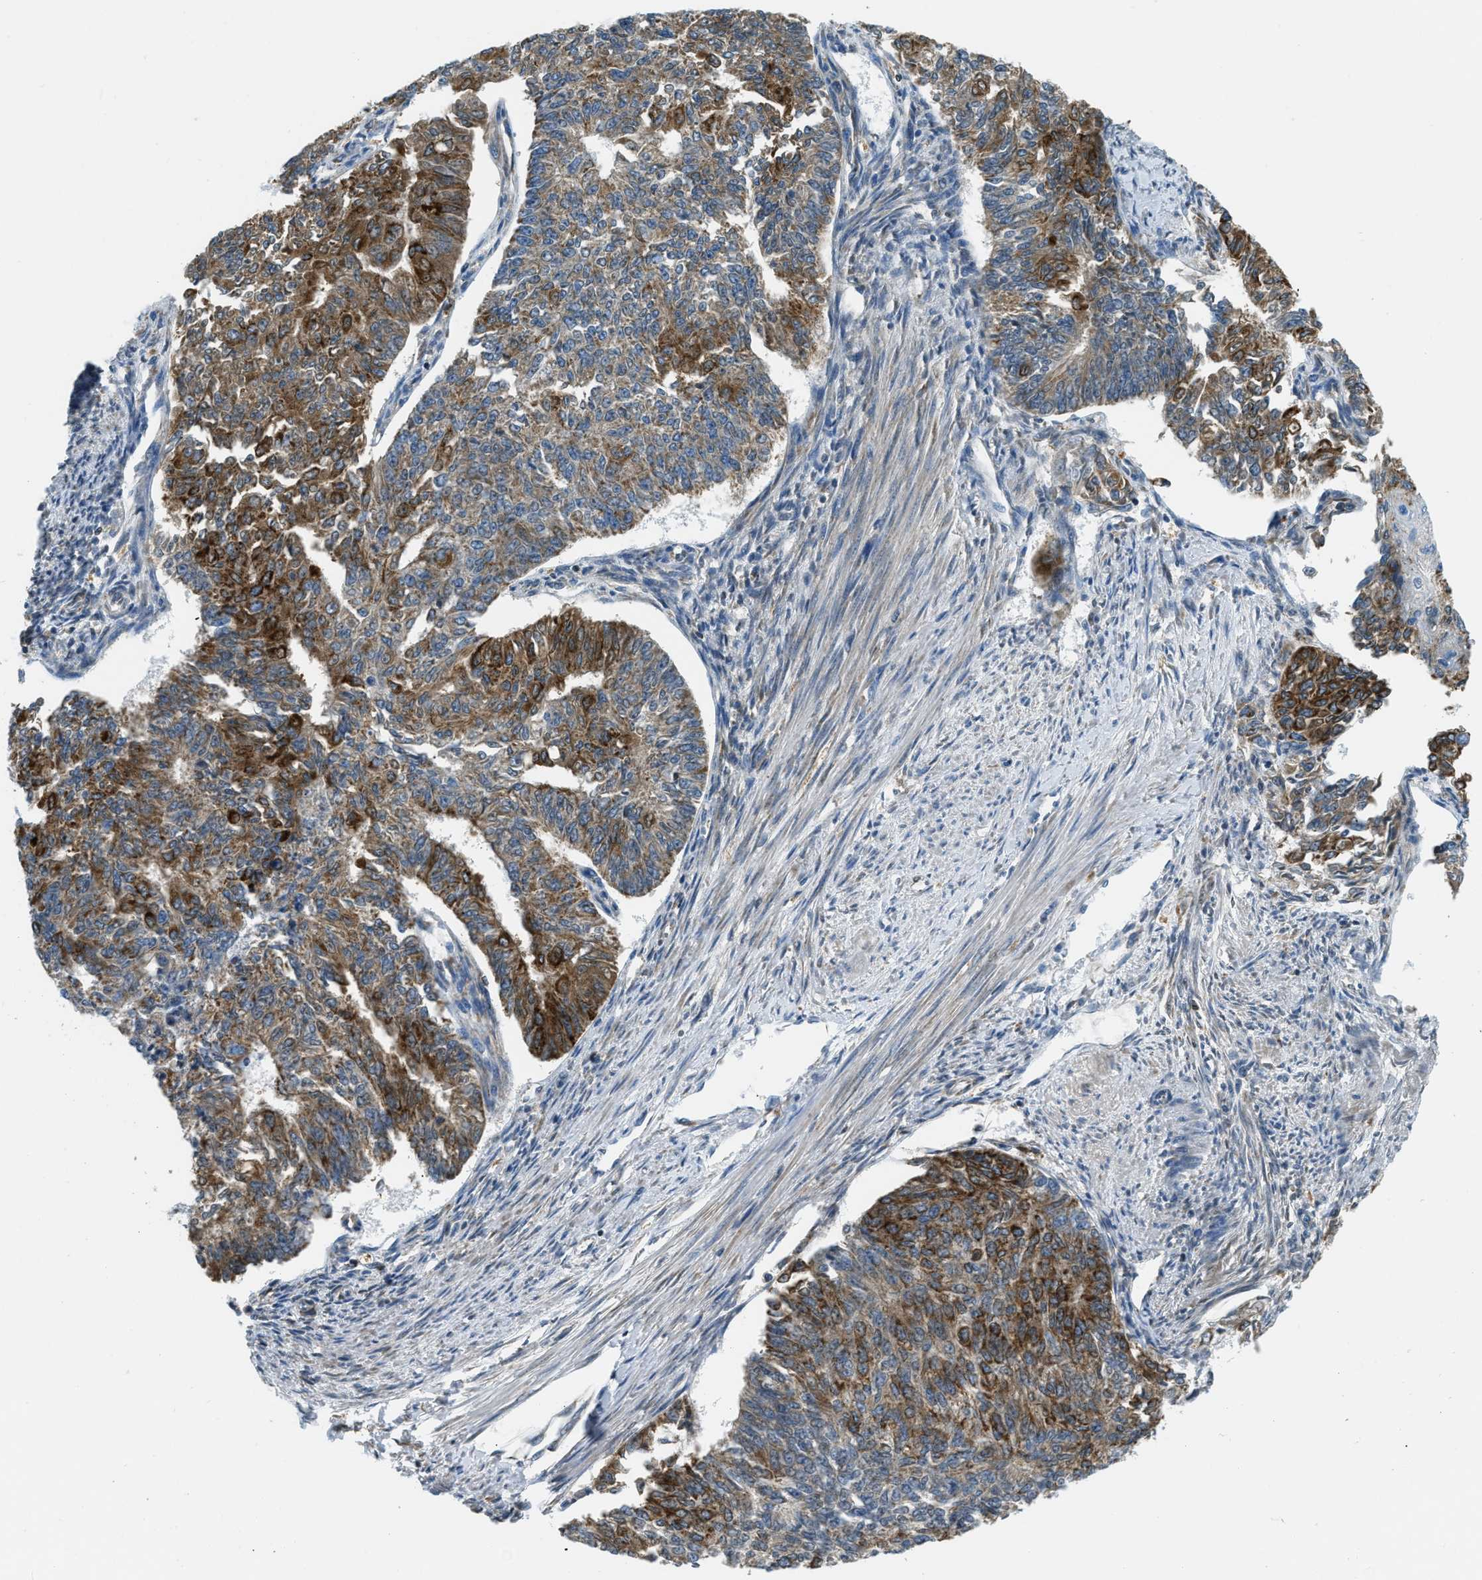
{"staining": {"intensity": "moderate", "quantity": ">75%", "location": "cytoplasmic/membranous"}, "tissue": "endometrial cancer", "cell_type": "Tumor cells", "image_type": "cancer", "snomed": [{"axis": "morphology", "description": "Adenocarcinoma, NOS"}, {"axis": "topography", "description": "Endometrium"}], "caption": "Adenocarcinoma (endometrial) was stained to show a protein in brown. There is medium levels of moderate cytoplasmic/membranous positivity in about >75% of tumor cells. (IHC, brightfield microscopy, high magnification).", "gene": "ACADVL", "patient": {"sex": "female", "age": 32}}